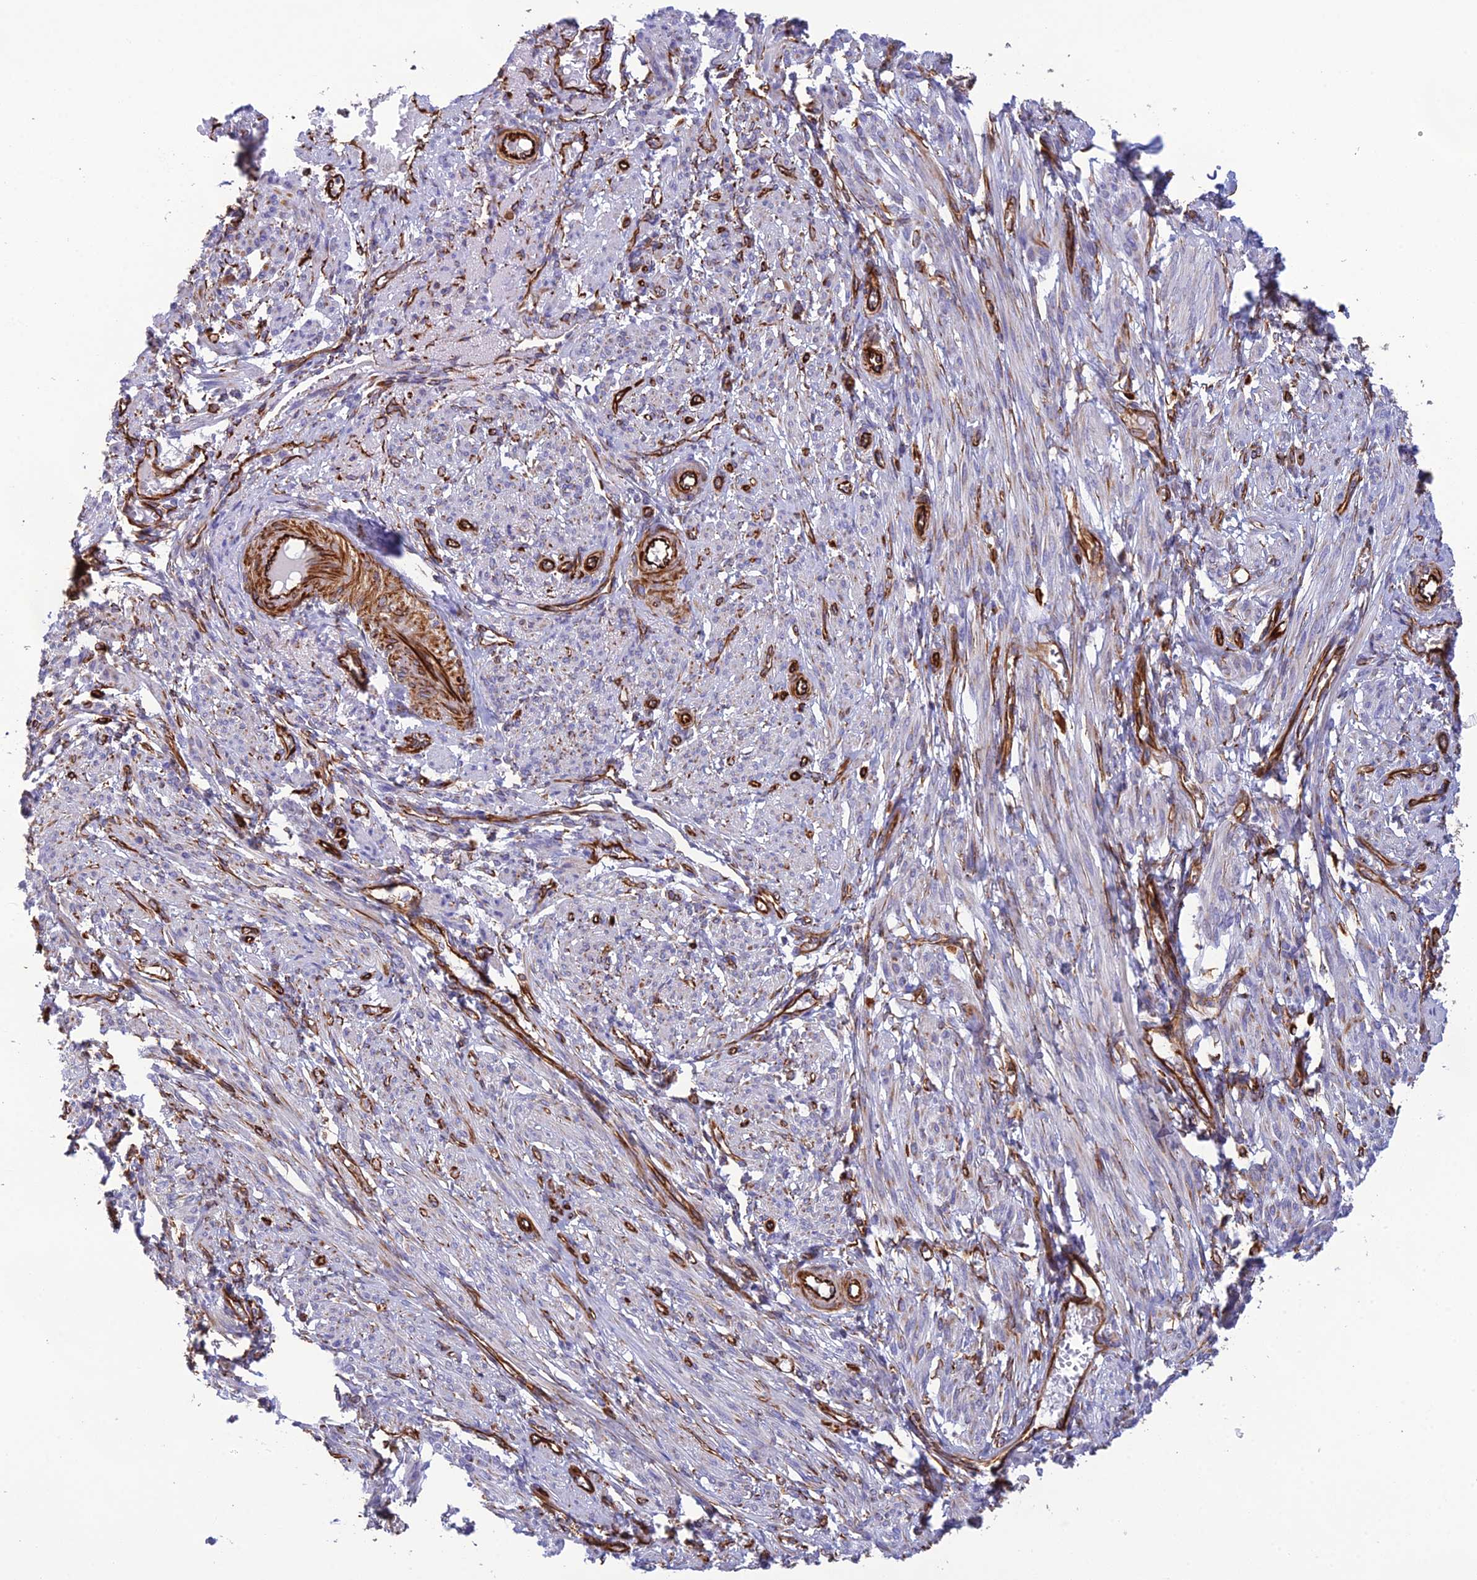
{"staining": {"intensity": "negative", "quantity": "none", "location": "none"}, "tissue": "smooth muscle", "cell_type": "Smooth muscle cells", "image_type": "normal", "snomed": [{"axis": "morphology", "description": "Normal tissue, NOS"}, {"axis": "topography", "description": "Smooth muscle"}], "caption": "The immunohistochemistry micrograph has no significant expression in smooth muscle cells of smooth muscle.", "gene": "FBXL20", "patient": {"sex": "female", "age": 39}}